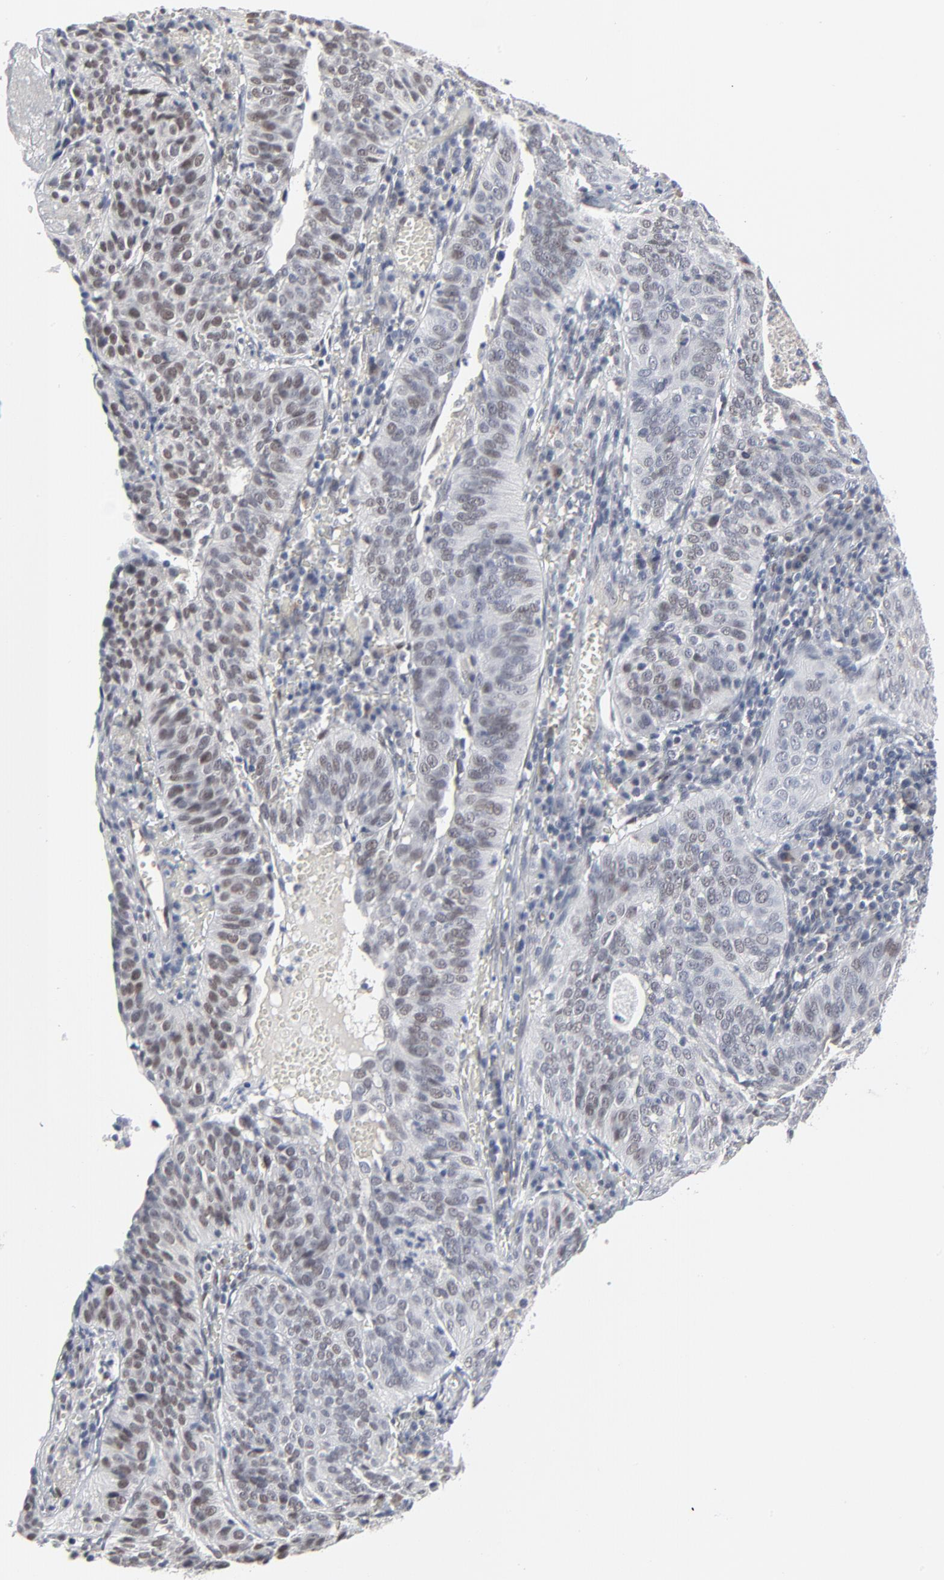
{"staining": {"intensity": "weak", "quantity": "<25%", "location": "nuclear"}, "tissue": "cervical cancer", "cell_type": "Tumor cells", "image_type": "cancer", "snomed": [{"axis": "morphology", "description": "Squamous cell carcinoma, NOS"}, {"axis": "topography", "description": "Cervix"}], "caption": "Tumor cells show no significant protein positivity in cervical cancer. (Immunohistochemistry (ihc), brightfield microscopy, high magnification).", "gene": "ATF7", "patient": {"sex": "female", "age": 39}}